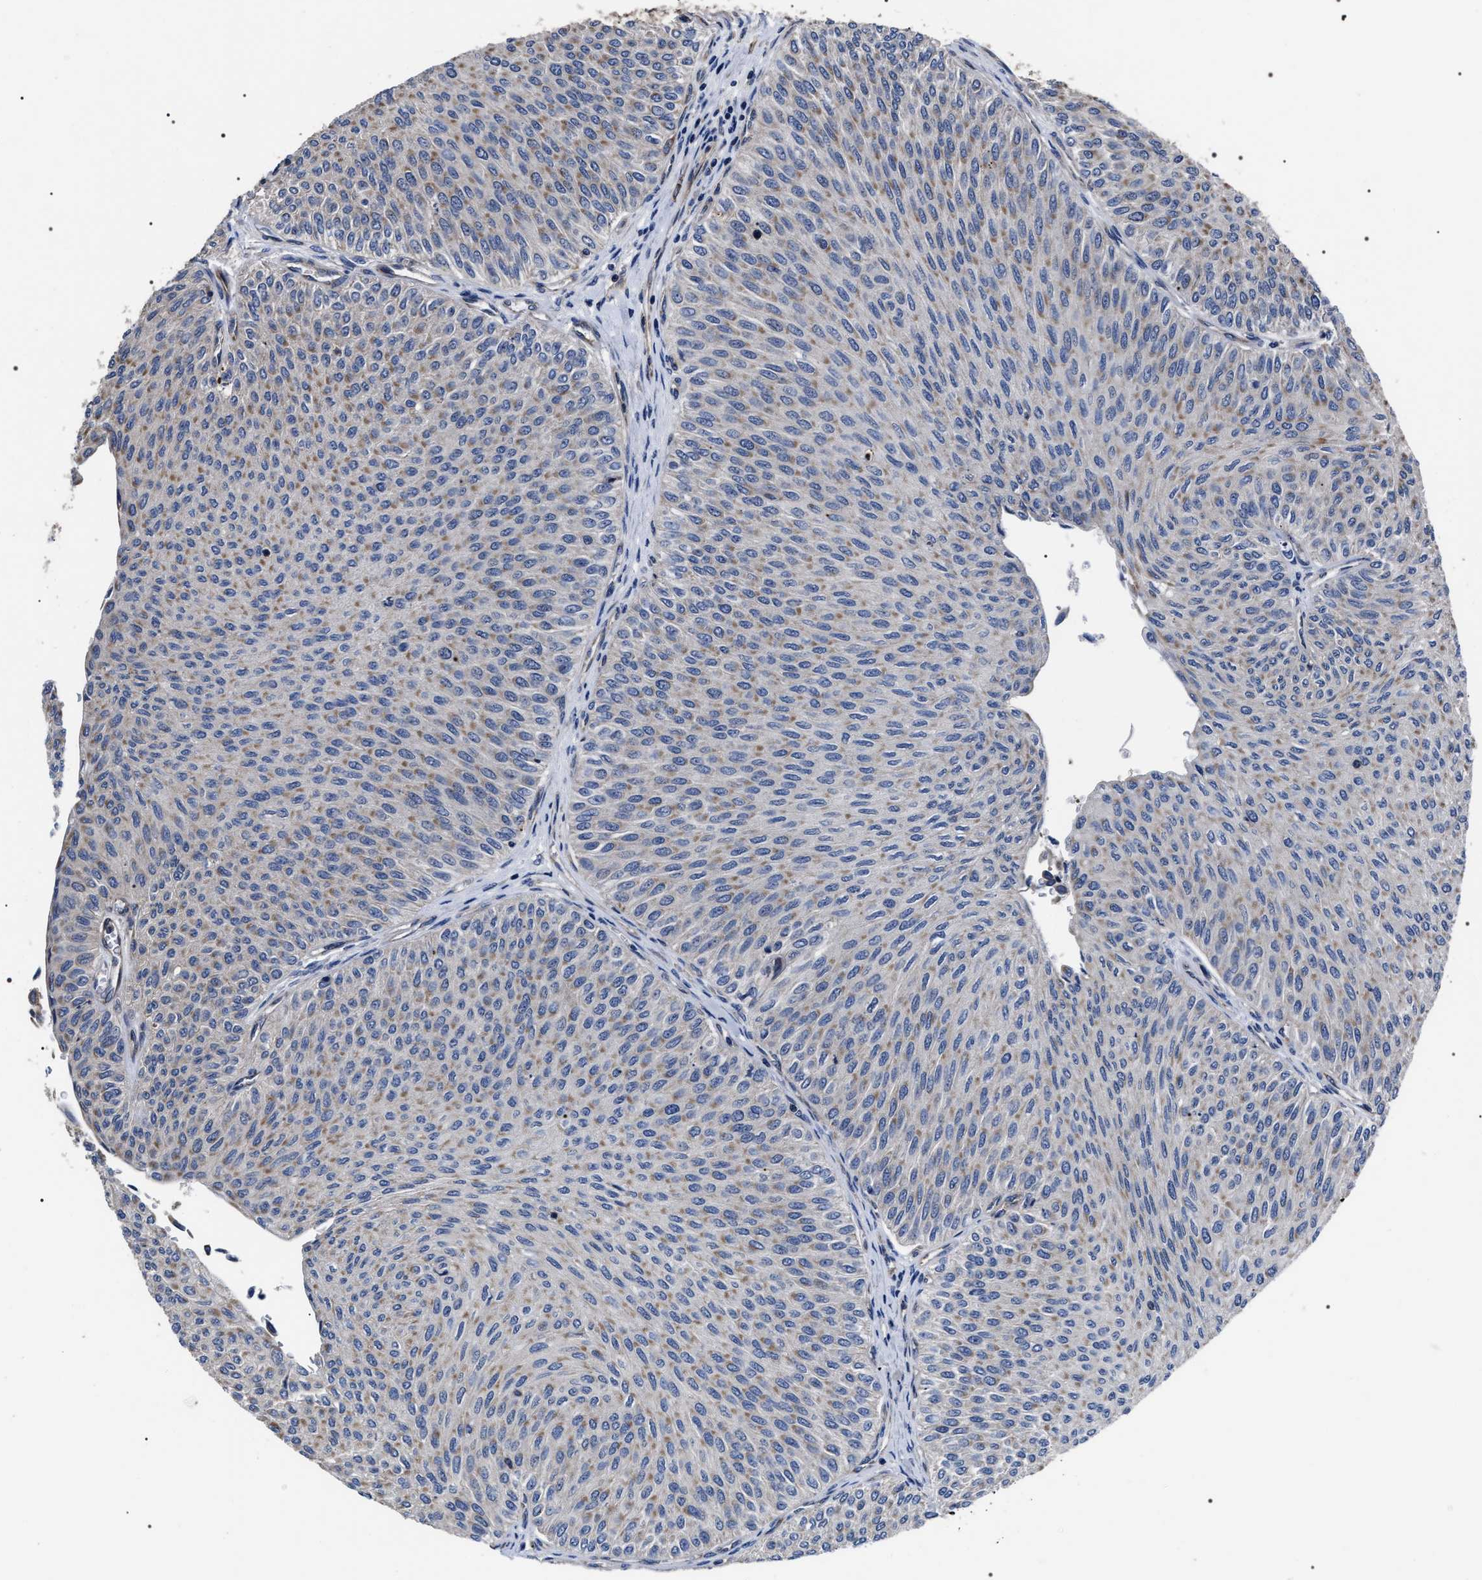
{"staining": {"intensity": "weak", "quantity": ">75%", "location": "cytoplasmic/membranous"}, "tissue": "urothelial cancer", "cell_type": "Tumor cells", "image_type": "cancer", "snomed": [{"axis": "morphology", "description": "Urothelial carcinoma, Low grade"}, {"axis": "topography", "description": "Urinary bladder"}], "caption": "Low-grade urothelial carcinoma stained with a protein marker exhibits weak staining in tumor cells.", "gene": "MIS18A", "patient": {"sex": "male", "age": 78}}